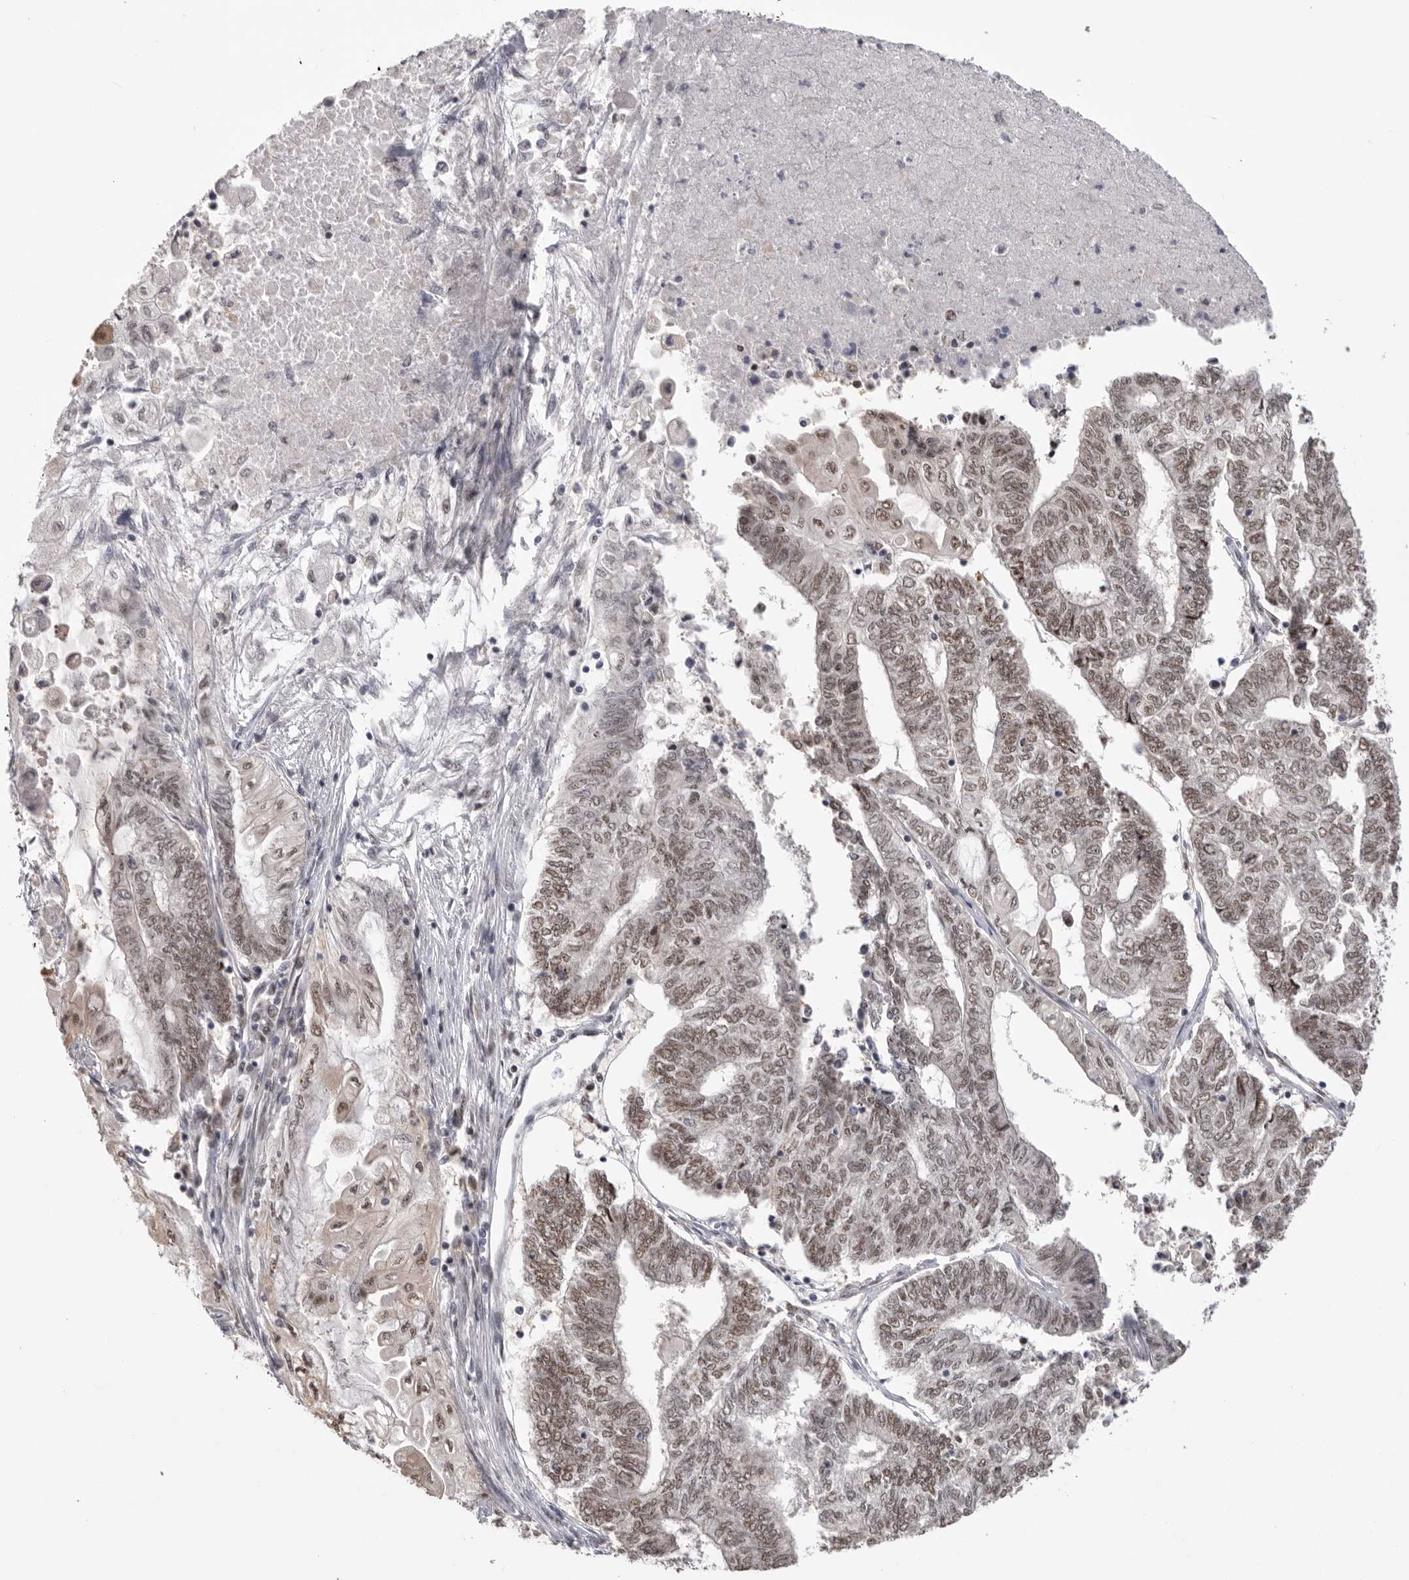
{"staining": {"intensity": "moderate", "quantity": ">75%", "location": "nuclear"}, "tissue": "endometrial cancer", "cell_type": "Tumor cells", "image_type": "cancer", "snomed": [{"axis": "morphology", "description": "Adenocarcinoma, NOS"}, {"axis": "topography", "description": "Uterus"}, {"axis": "topography", "description": "Endometrium"}], "caption": "A high-resolution micrograph shows immunohistochemistry staining of endometrial cancer, which exhibits moderate nuclear staining in approximately >75% of tumor cells. The protein of interest is shown in brown color, while the nuclei are stained blue.", "gene": "BCLAF3", "patient": {"sex": "female", "age": 70}}